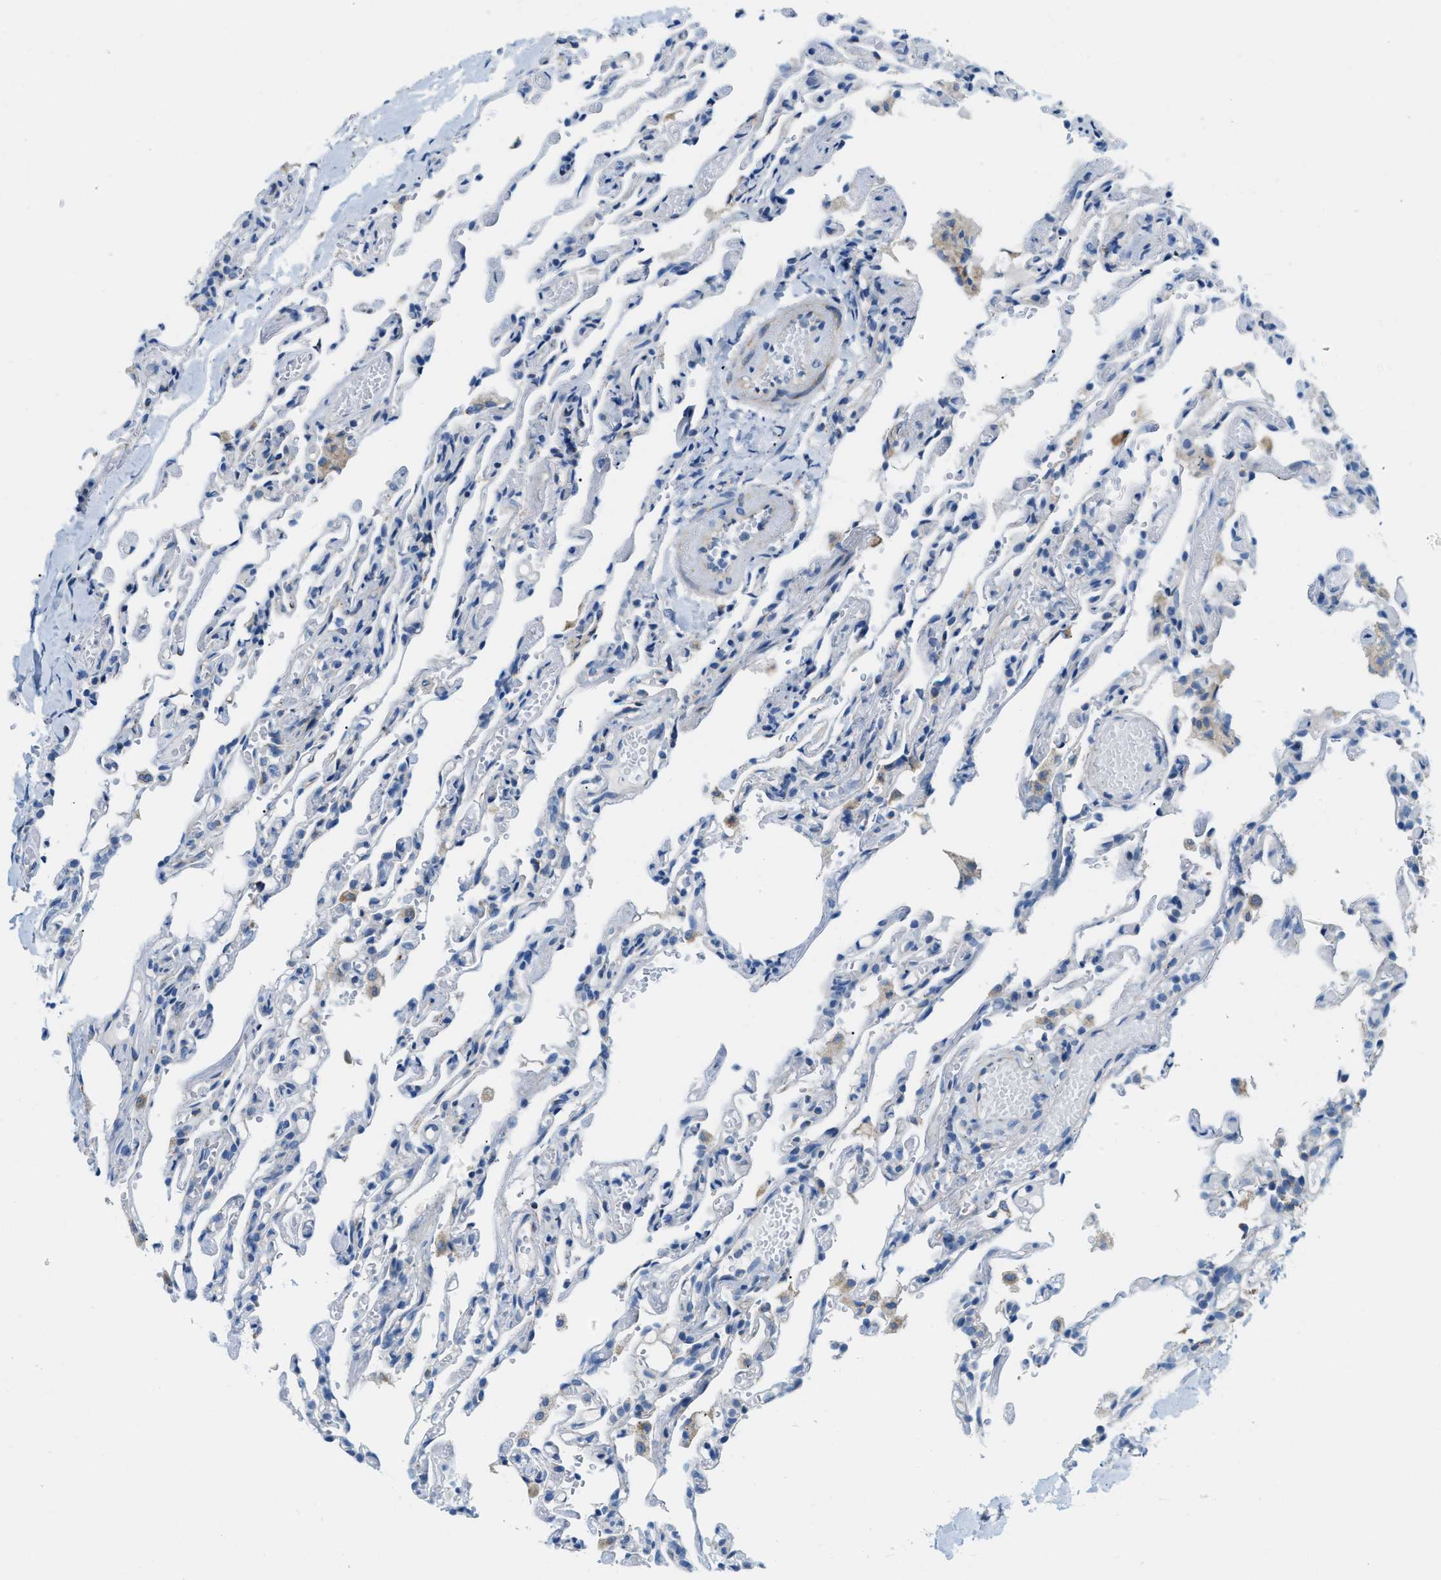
{"staining": {"intensity": "moderate", "quantity": "<25%", "location": "cytoplasmic/membranous"}, "tissue": "lung", "cell_type": "Alveolar cells", "image_type": "normal", "snomed": [{"axis": "morphology", "description": "Normal tissue, NOS"}, {"axis": "topography", "description": "Lung"}], "caption": "Immunohistochemistry (IHC) staining of unremarkable lung, which displays low levels of moderate cytoplasmic/membranous expression in about <25% of alveolar cells indicating moderate cytoplasmic/membranous protein staining. The staining was performed using DAB (3,3'-diaminobenzidine) (brown) for protein detection and nuclei were counterstained in hematoxylin (blue).", "gene": "JADE1", "patient": {"sex": "male", "age": 21}}